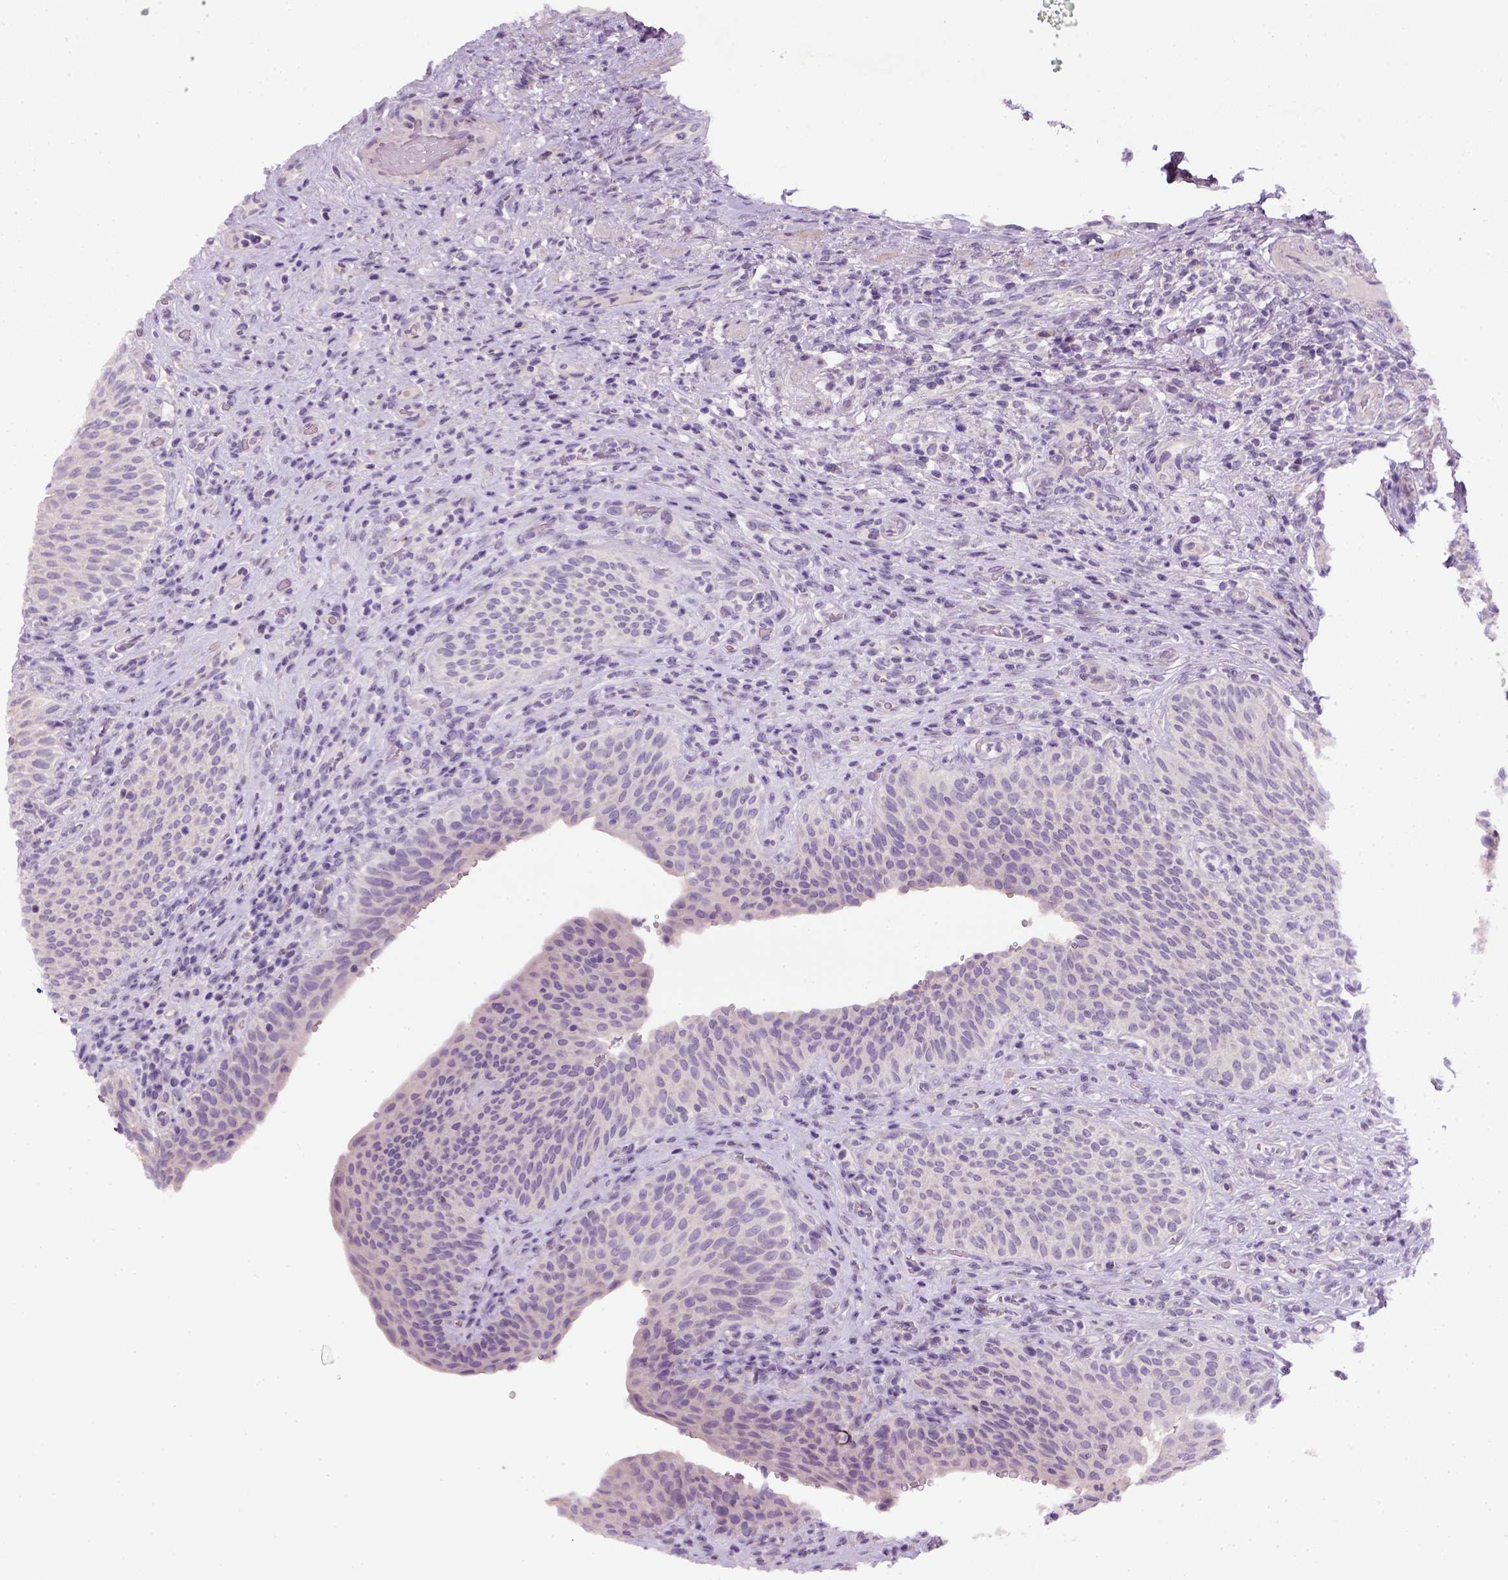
{"staining": {"intensity": "negative", "quantity": "none", "location": "none"}, "tissue": "urinary bladder", "cell_type": "Urothelial cells", "image_type": "normal", "snomed": [{"axis": "morphology", "description": "Normal tissue, NOS"}, {"axis": "topography", "description": "Urinary bladder"}, {"axis": "topography", "description": "Peripheral nerve tissue"}], "caption": "An immunohistochemistry (IHC) photomicrograph of unremarkable urinary bladder is shown. There is no staining in urothelial cells of urinary bladder.", "gene": "NUDT6", "patient": {"sex": "male", "age": 66}}